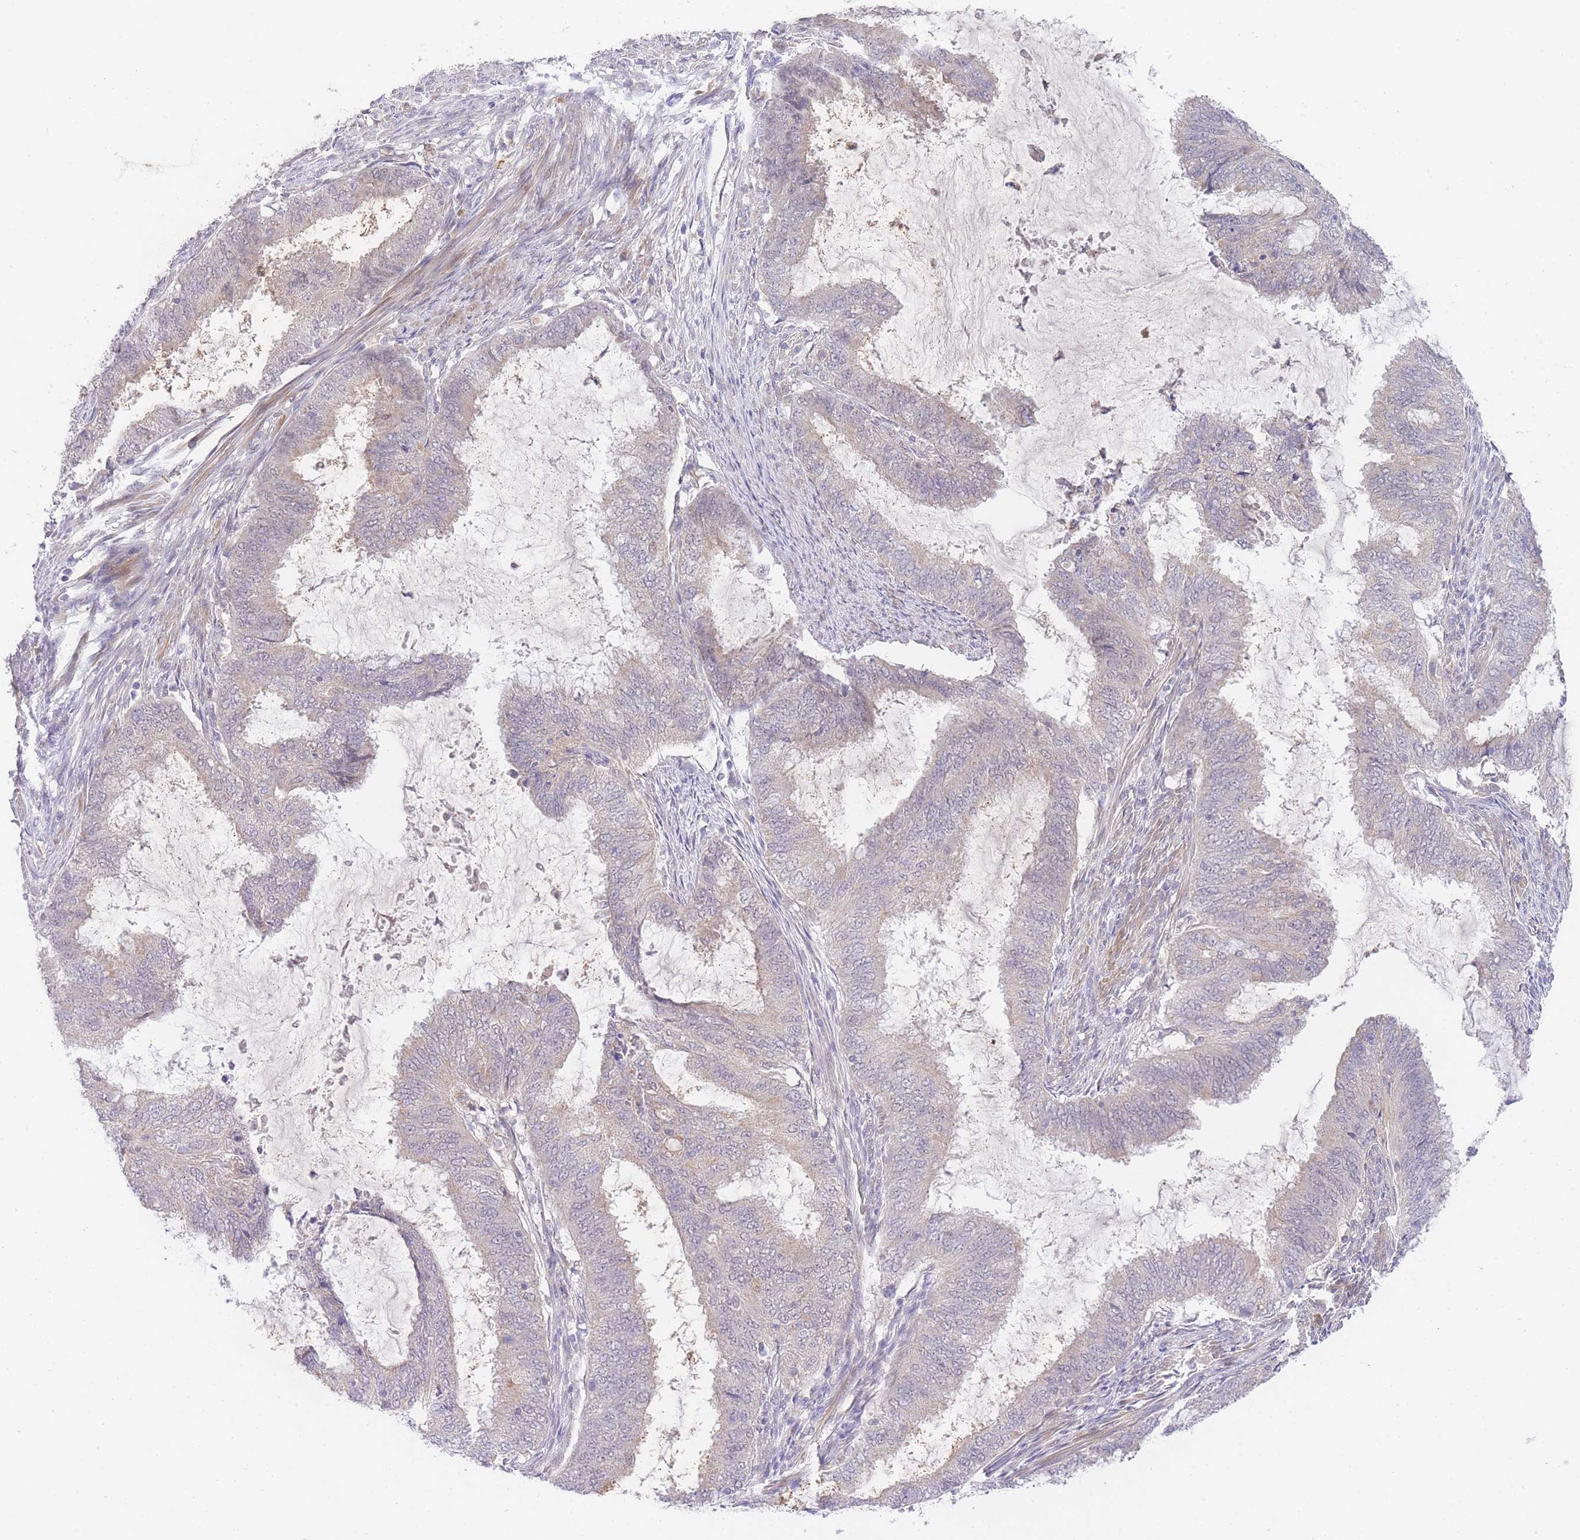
{"staining": {"intensity": "negative", "quantity": "none", "location": "none"}, "tissue": "endometrial cancer", "cell_type": "Tumor cells", "image_type": "cancer", "snomed": [{"axis": "morphology", "description": "Adenocarcinoma, NOS"}, {"axis": "topography", "description": "Endometrium"}], "caption": "Immunohistochemical staining of human endometrial cancer (adenocarcinoma) shows no significant expression in tumor cells.", "gene": "SLC25A33", "patient": {"sex": "female", "age": 51}}